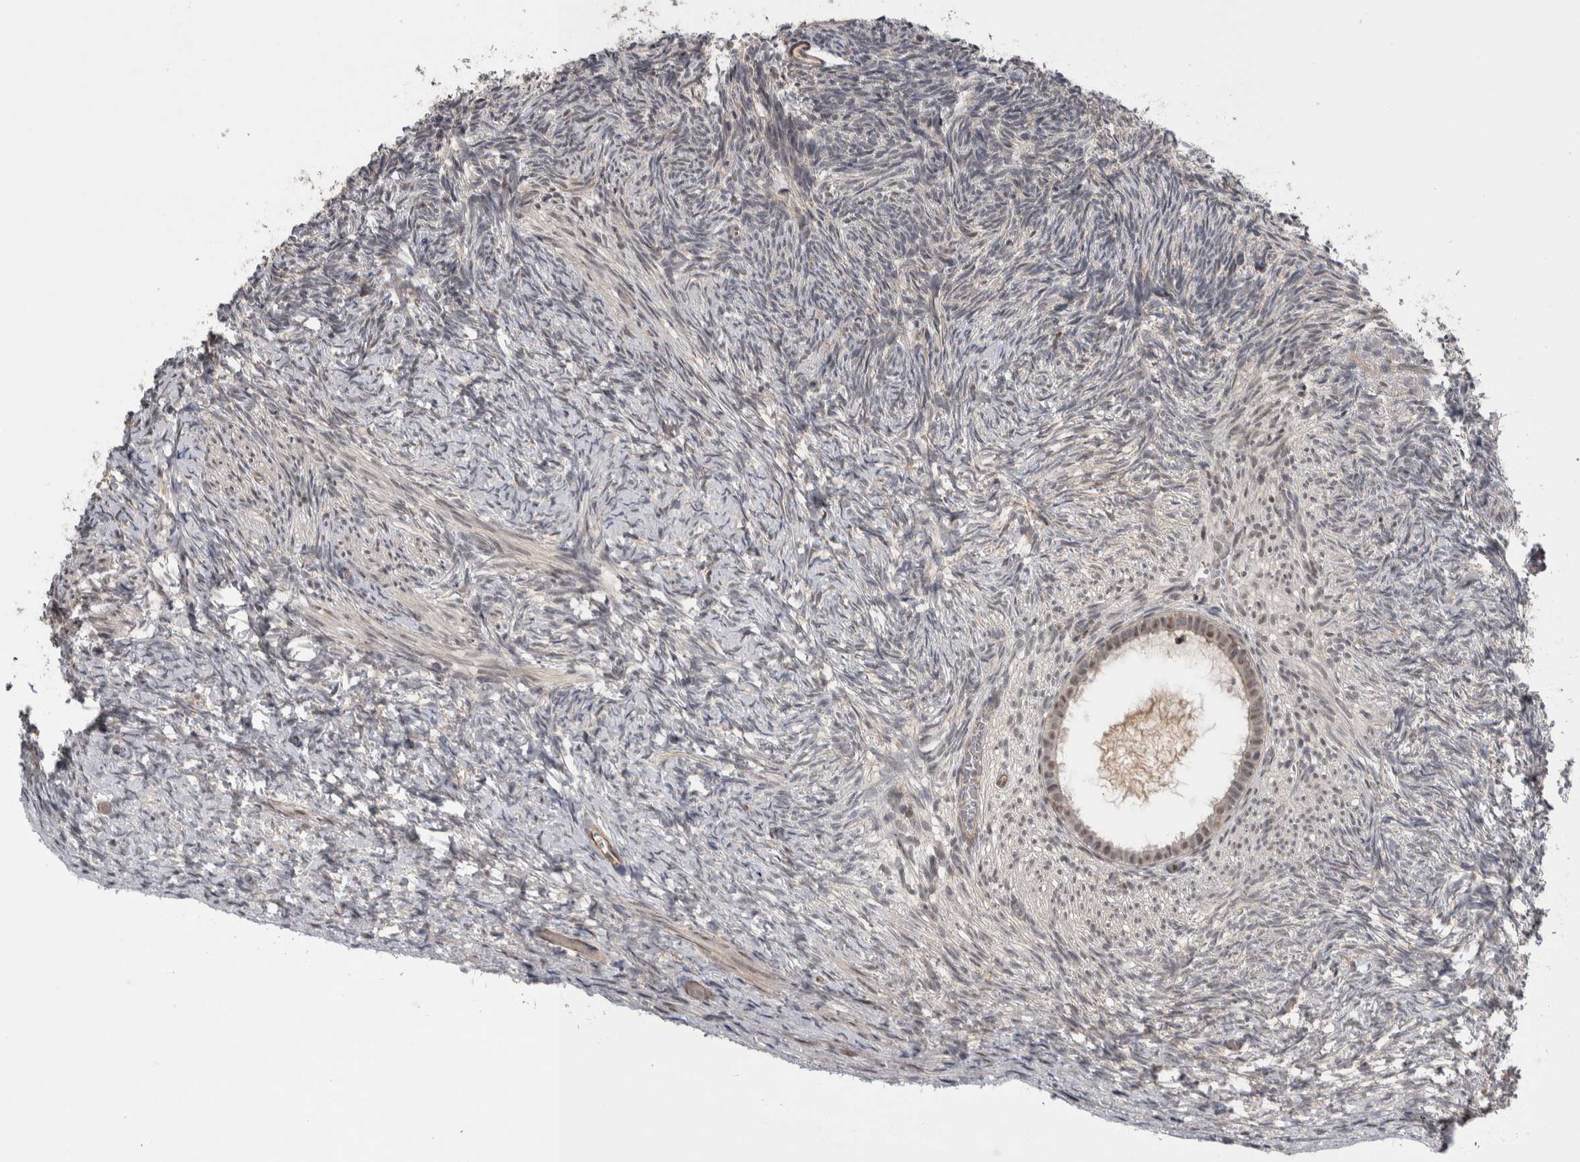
{"staining": {"intensity": "weak", "quantity": ">75%", "location": "nuclear"}, "tissue": "ovary", "cell_type": "Follicle cells", "image_type": "normal", "snomed": [{"axis": "morphology", "description": "Normal tissue, NOS"}, {"axis": "topography", "description": "Ovary"}], "caption": "A brown stain shows weak nuclear expression of a protein in follicle cells of benign ovary. (DAB = brown stain, brightfield microscopy at high magnification).", "gene": "PRDM4", "patient": {"sex": "female", "age": 34}}